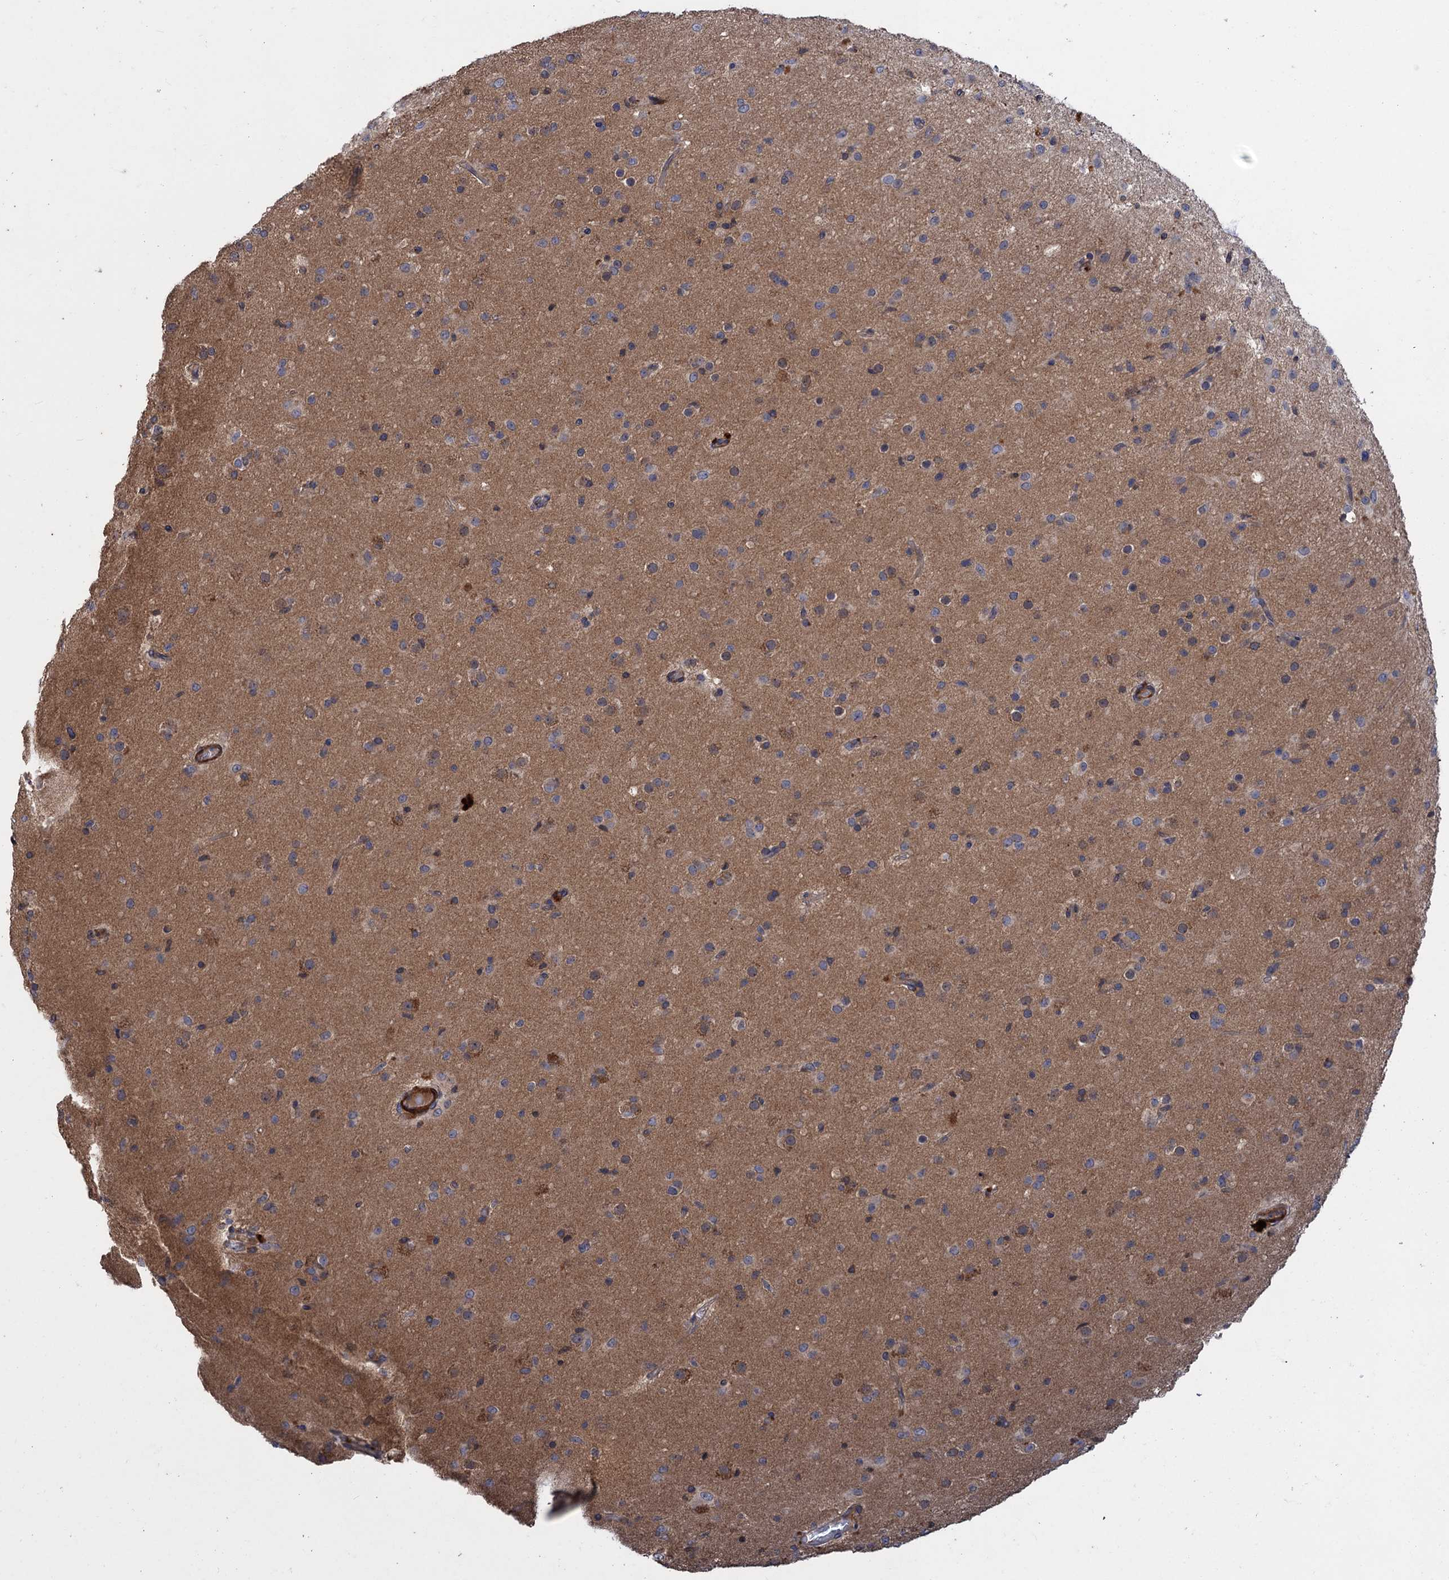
{"staining": {"intensity": "weak", "quantity": "<25%", "location": "cytoplasmic/membranous"}, "tissue": "glioma", "cell_type": "Tumor cells", "image_type": "cancer", "snomed": [{"axis": "morphology", "description": "Glioma, malignant, Low grade"}, {"axis": "topography", "description": "Brain"}], "caption": "Tumor cells show no significant staining in malignant low-grade glioma. Brightfield microscopy of IHC stained with DAB (brown) and hematoxylin (blue), captured at high magnification.", "gene": "DGKA", "patient": {"sex": "male", "age": 65}}